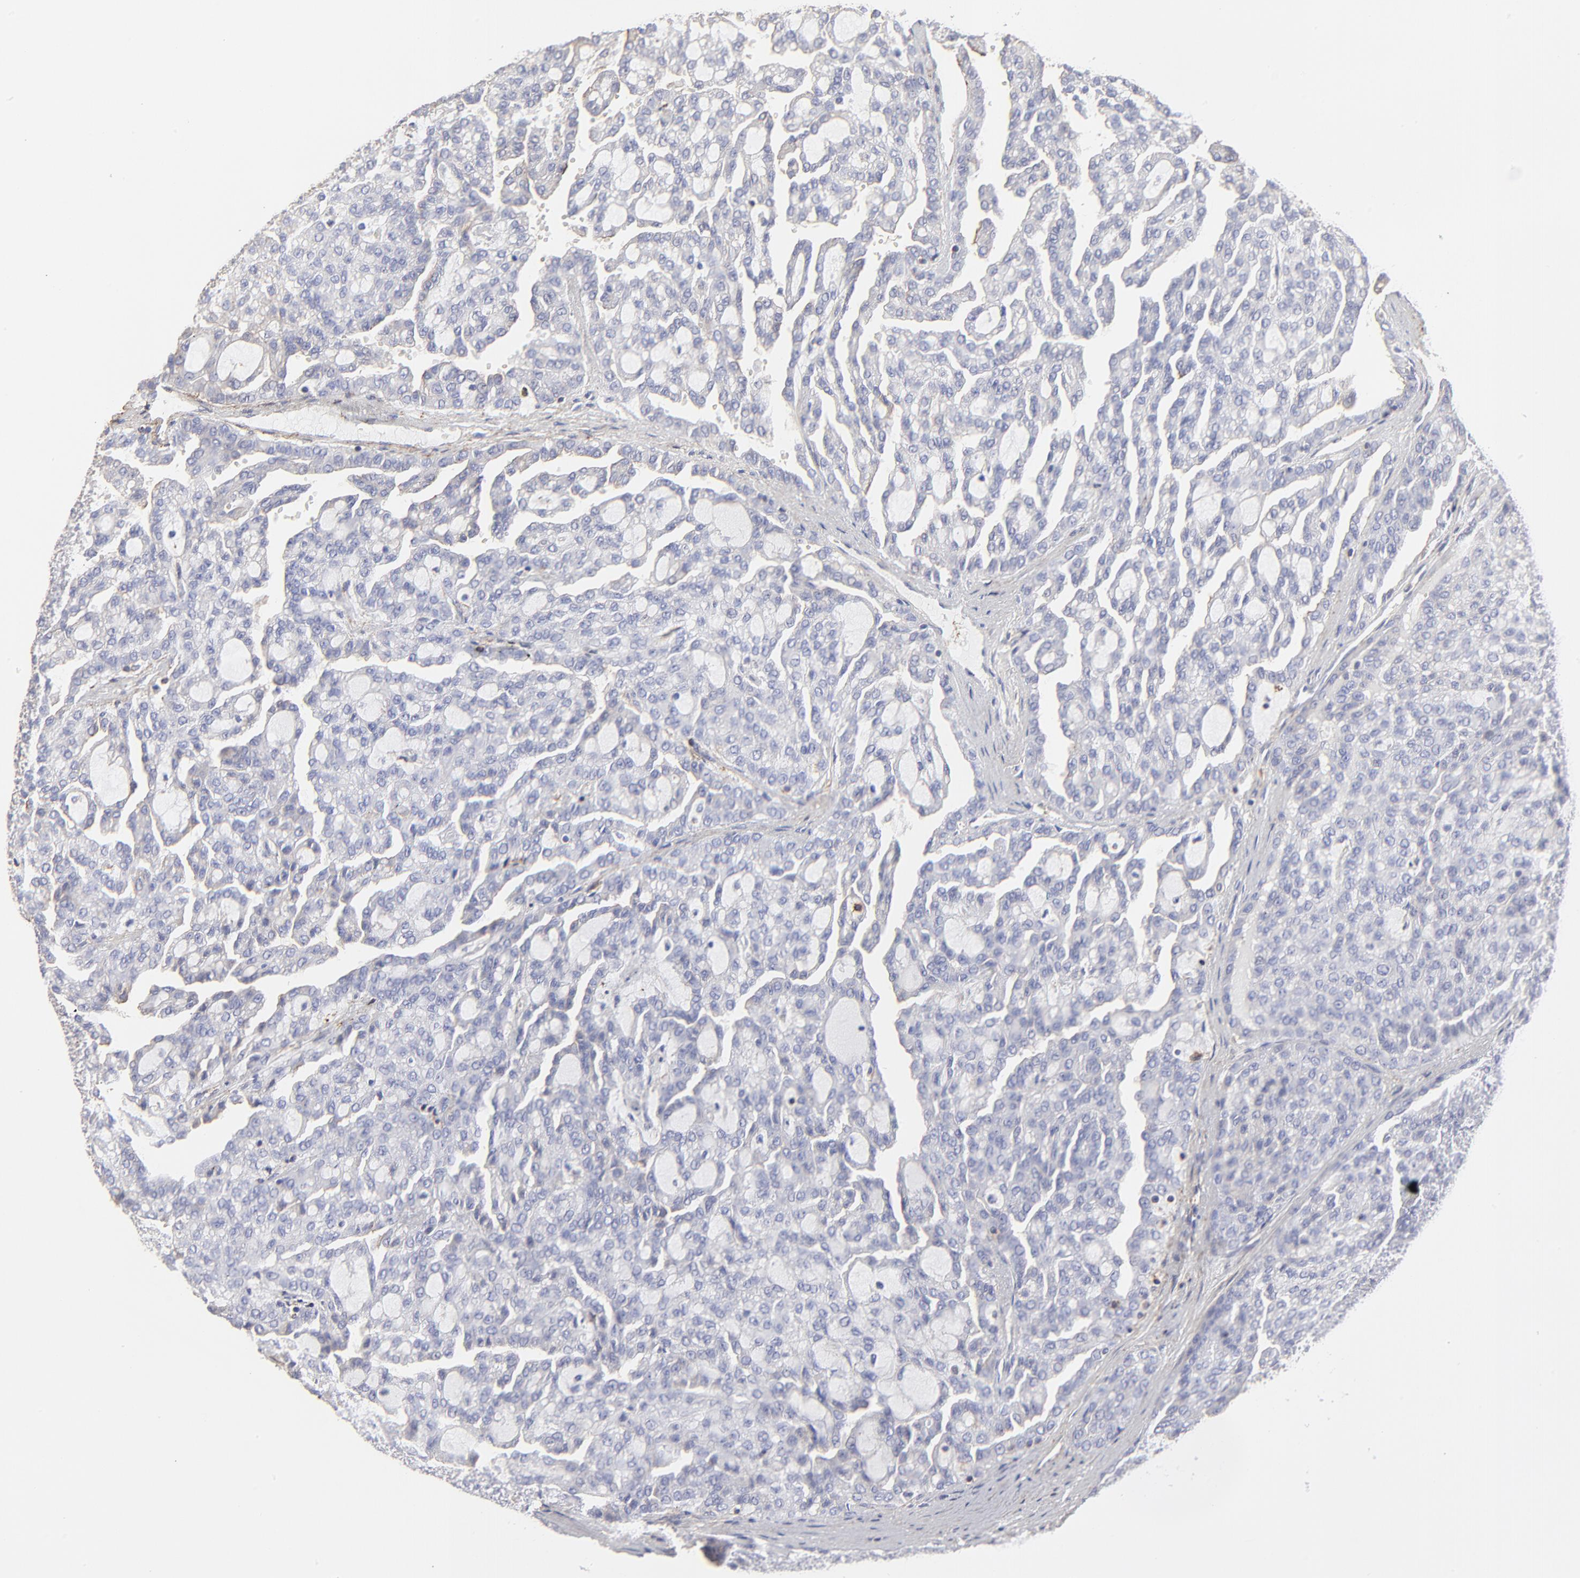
{"staining": {"intensity": "negative", "quantity": "none", "location": "none"}, "tissue": "renal cancer", "cell_type": "Tumor cells", "image_type": "cancer", "snomed": [{"axis": "morphology", "description": "Adenocarcinoma, NOS"}, {"axis": "topography", "description": "Kidney"}], "caption": "An IHC micrograph of renal adenocarcinoma is shown. There is no staining in tumor cells of renal adenocarcinoma.", "gene": "ANXA6", "patient": {"sex": "male", "age": 63}}